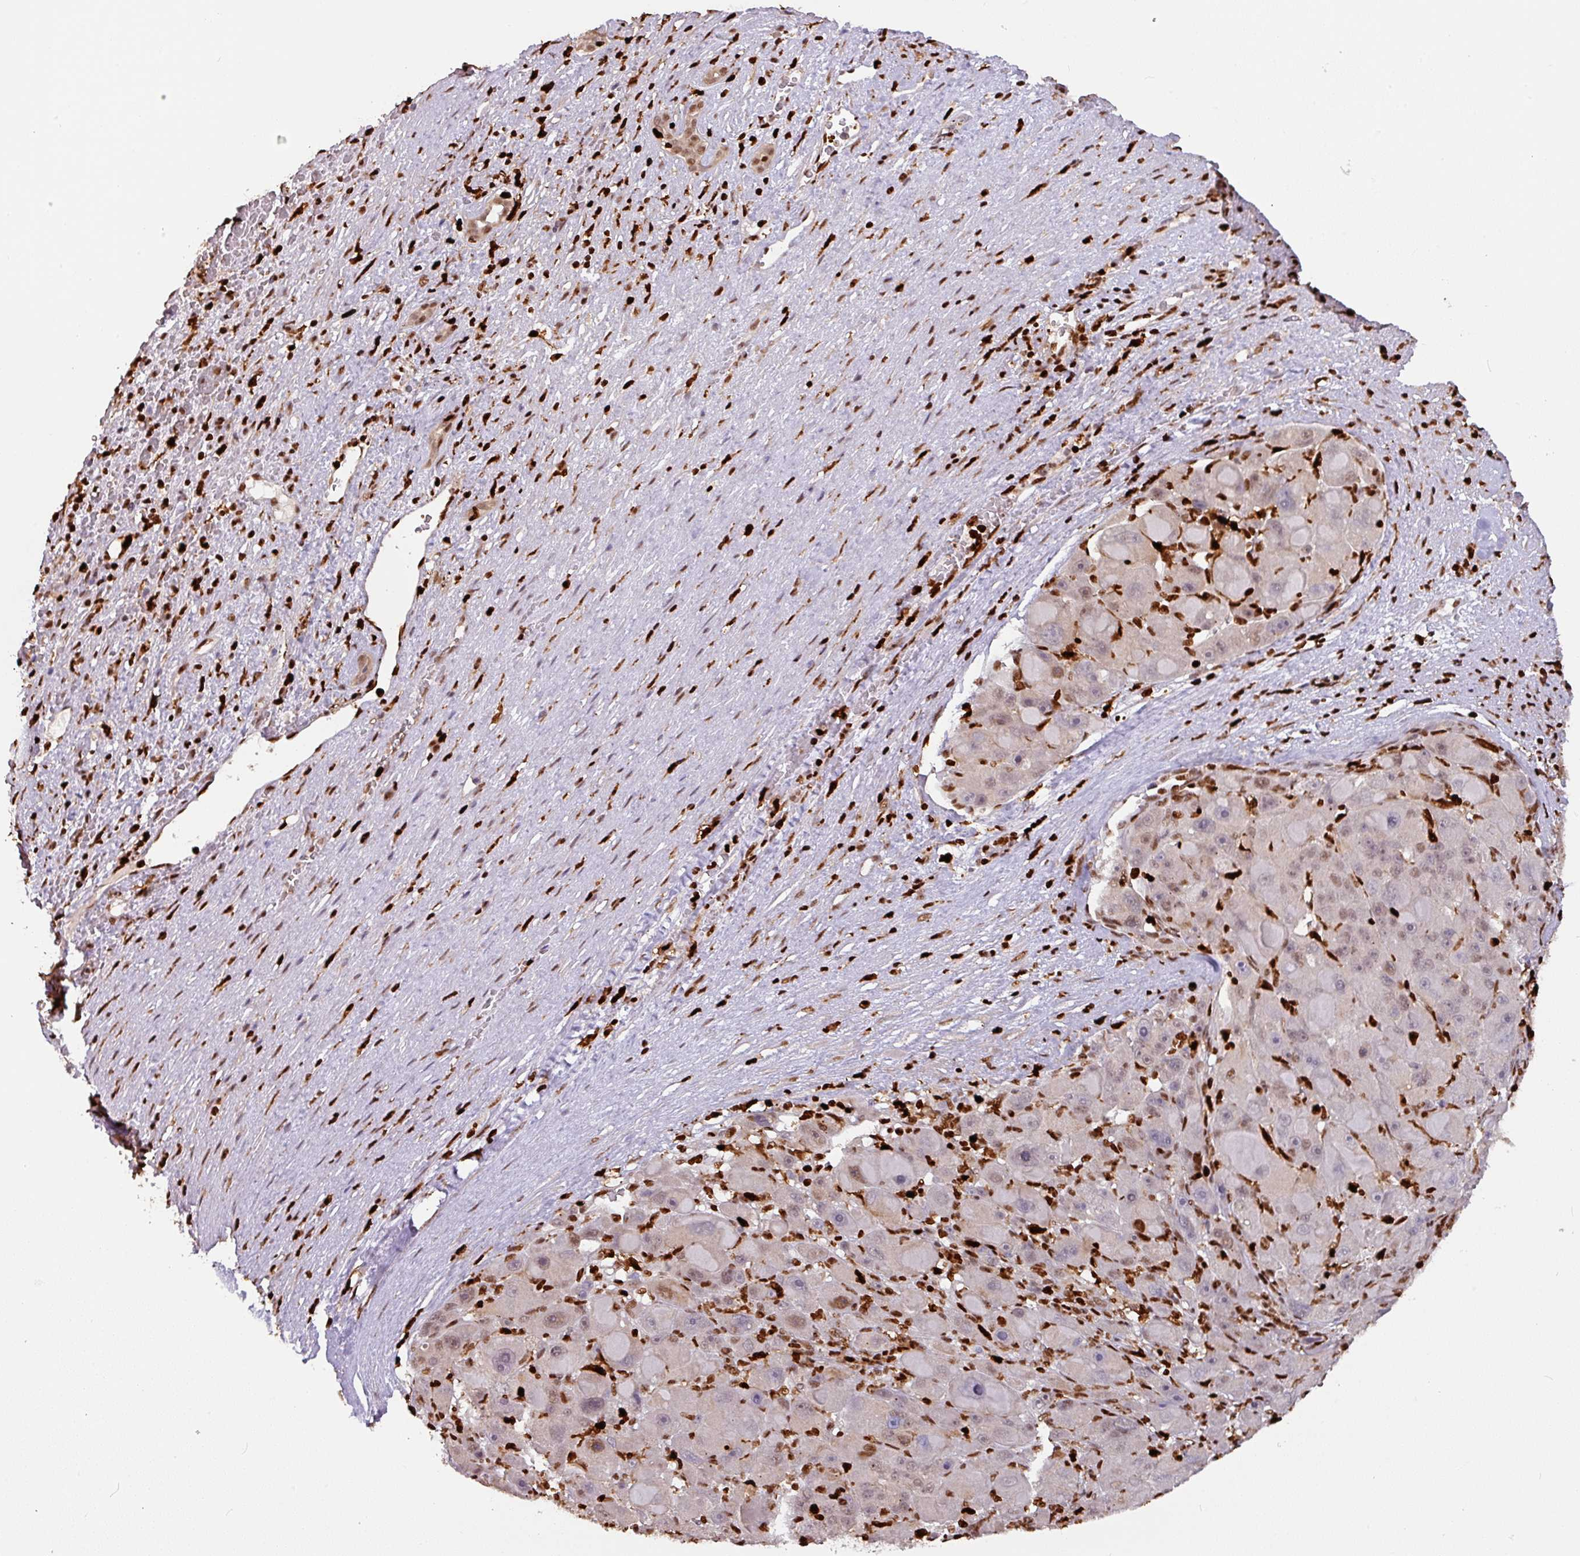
{"staining": {"intensity": "moderate", "quantity": "25%-75%", "location": "nuclear"}, "tissue": "liver cancer", "cell_type": "Tumor cells", "image_type": "cancer", "snomed": [{"axis": "morphology", "description": "Carcinoma, Hepatocellular, NOS"}, {"axis": "topography", "description": "Liver"}], "caption": "The photomicrograph reveals staining of liver cancer, revealing moderate nuclear protein expression (brown color) within tumor cells.", "gene": "SAMHD1", "patient": {"sex": "male", "age": 76}}